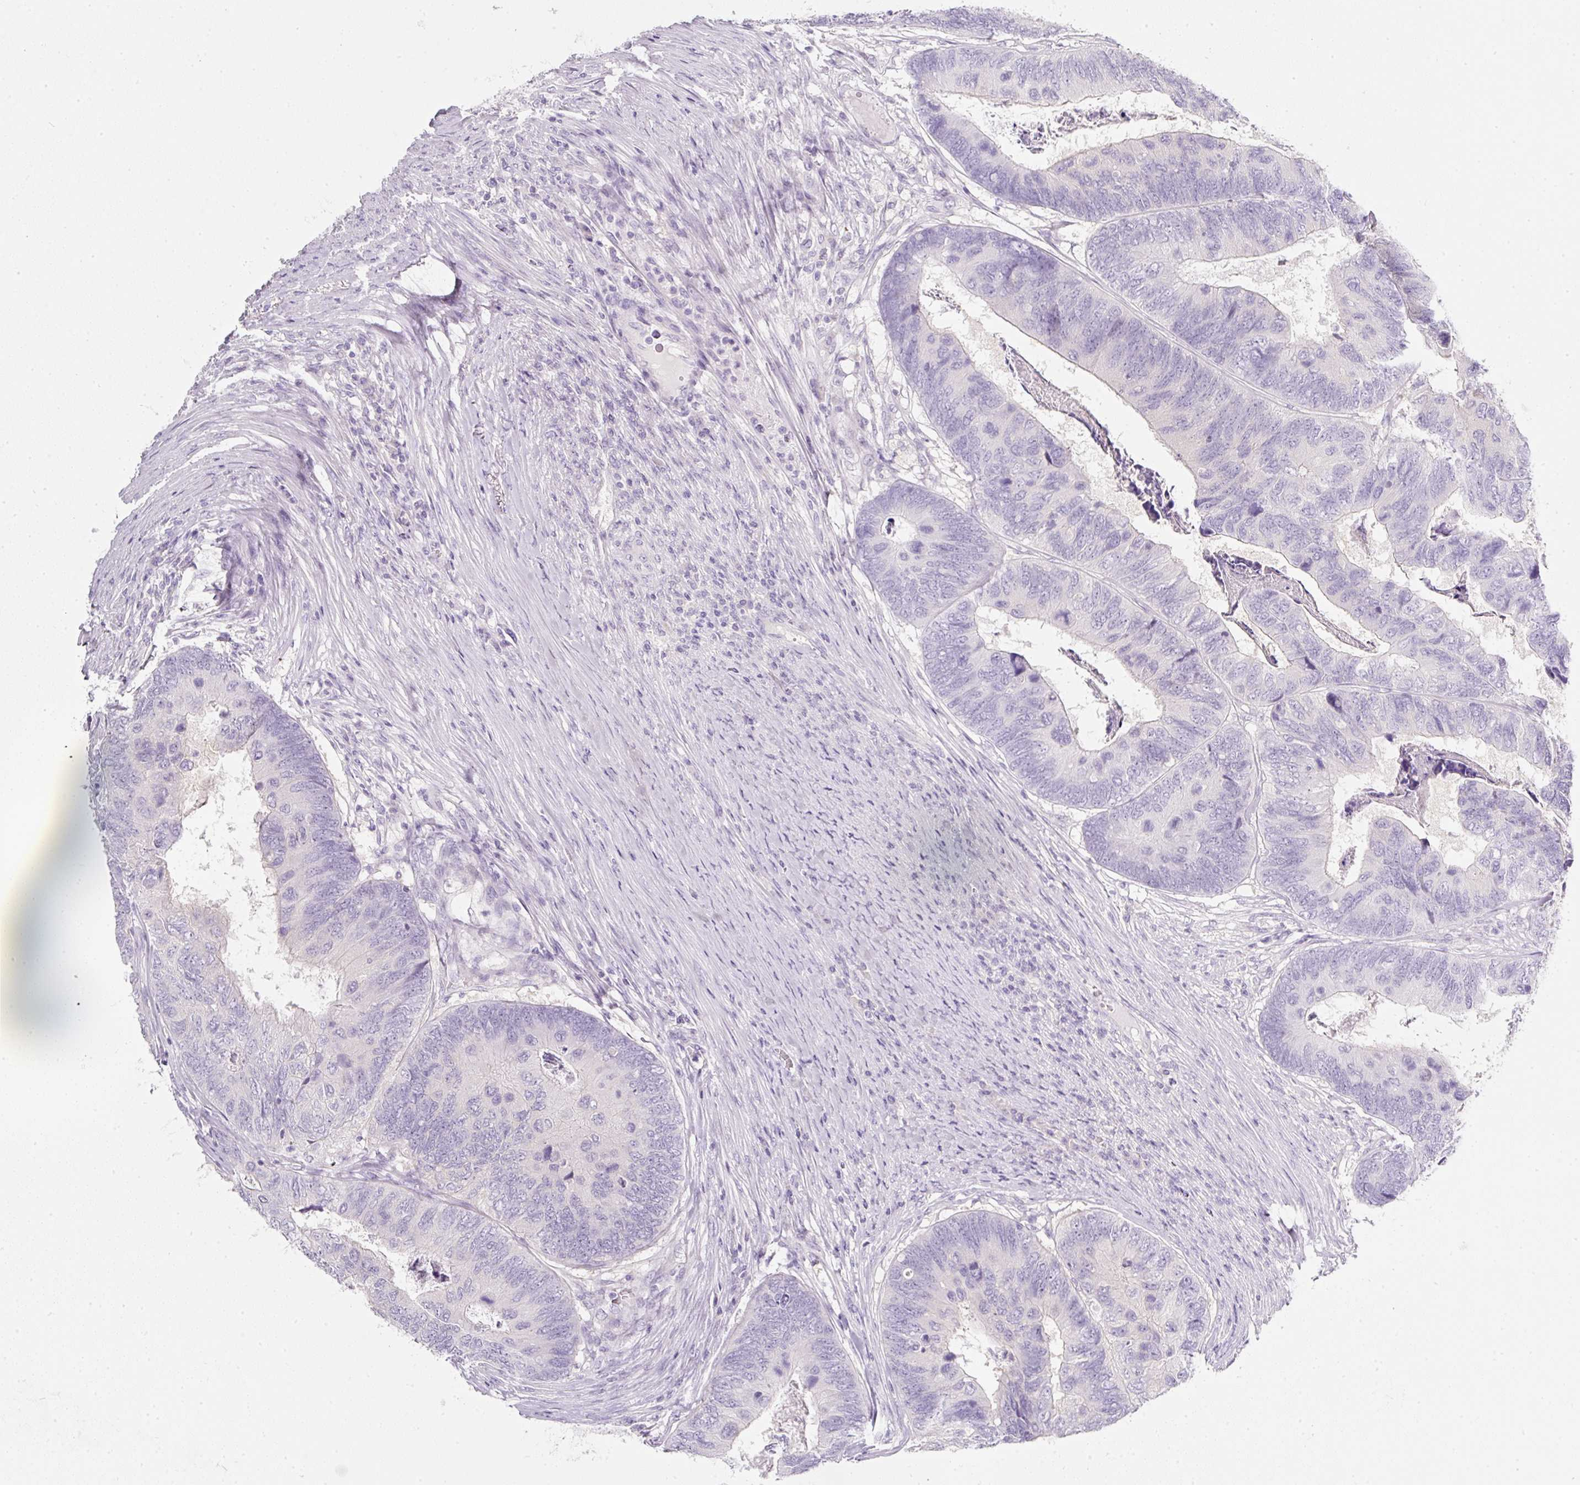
{"staining": {"intensity": "negative", "quantity": "none", "location": "none"}, "tissue": "colorectal cancer", "cell_type": "Tumor cells", "image_type": "cancer", "snomed": [{"axis": "morphology", "description": "Adenocarcinoma, NOS"}, {"axis": "topography", "description": "Colon"}], "caption": "IHC photomicrograph of neoplastic tissue: colorectal cancer (adenocarcinoma) stained with DAB demonstrates no significant protein expression in tumor cells.", "gene": "SLC2A2", "patient": {"sex": "female", "age": 67}}